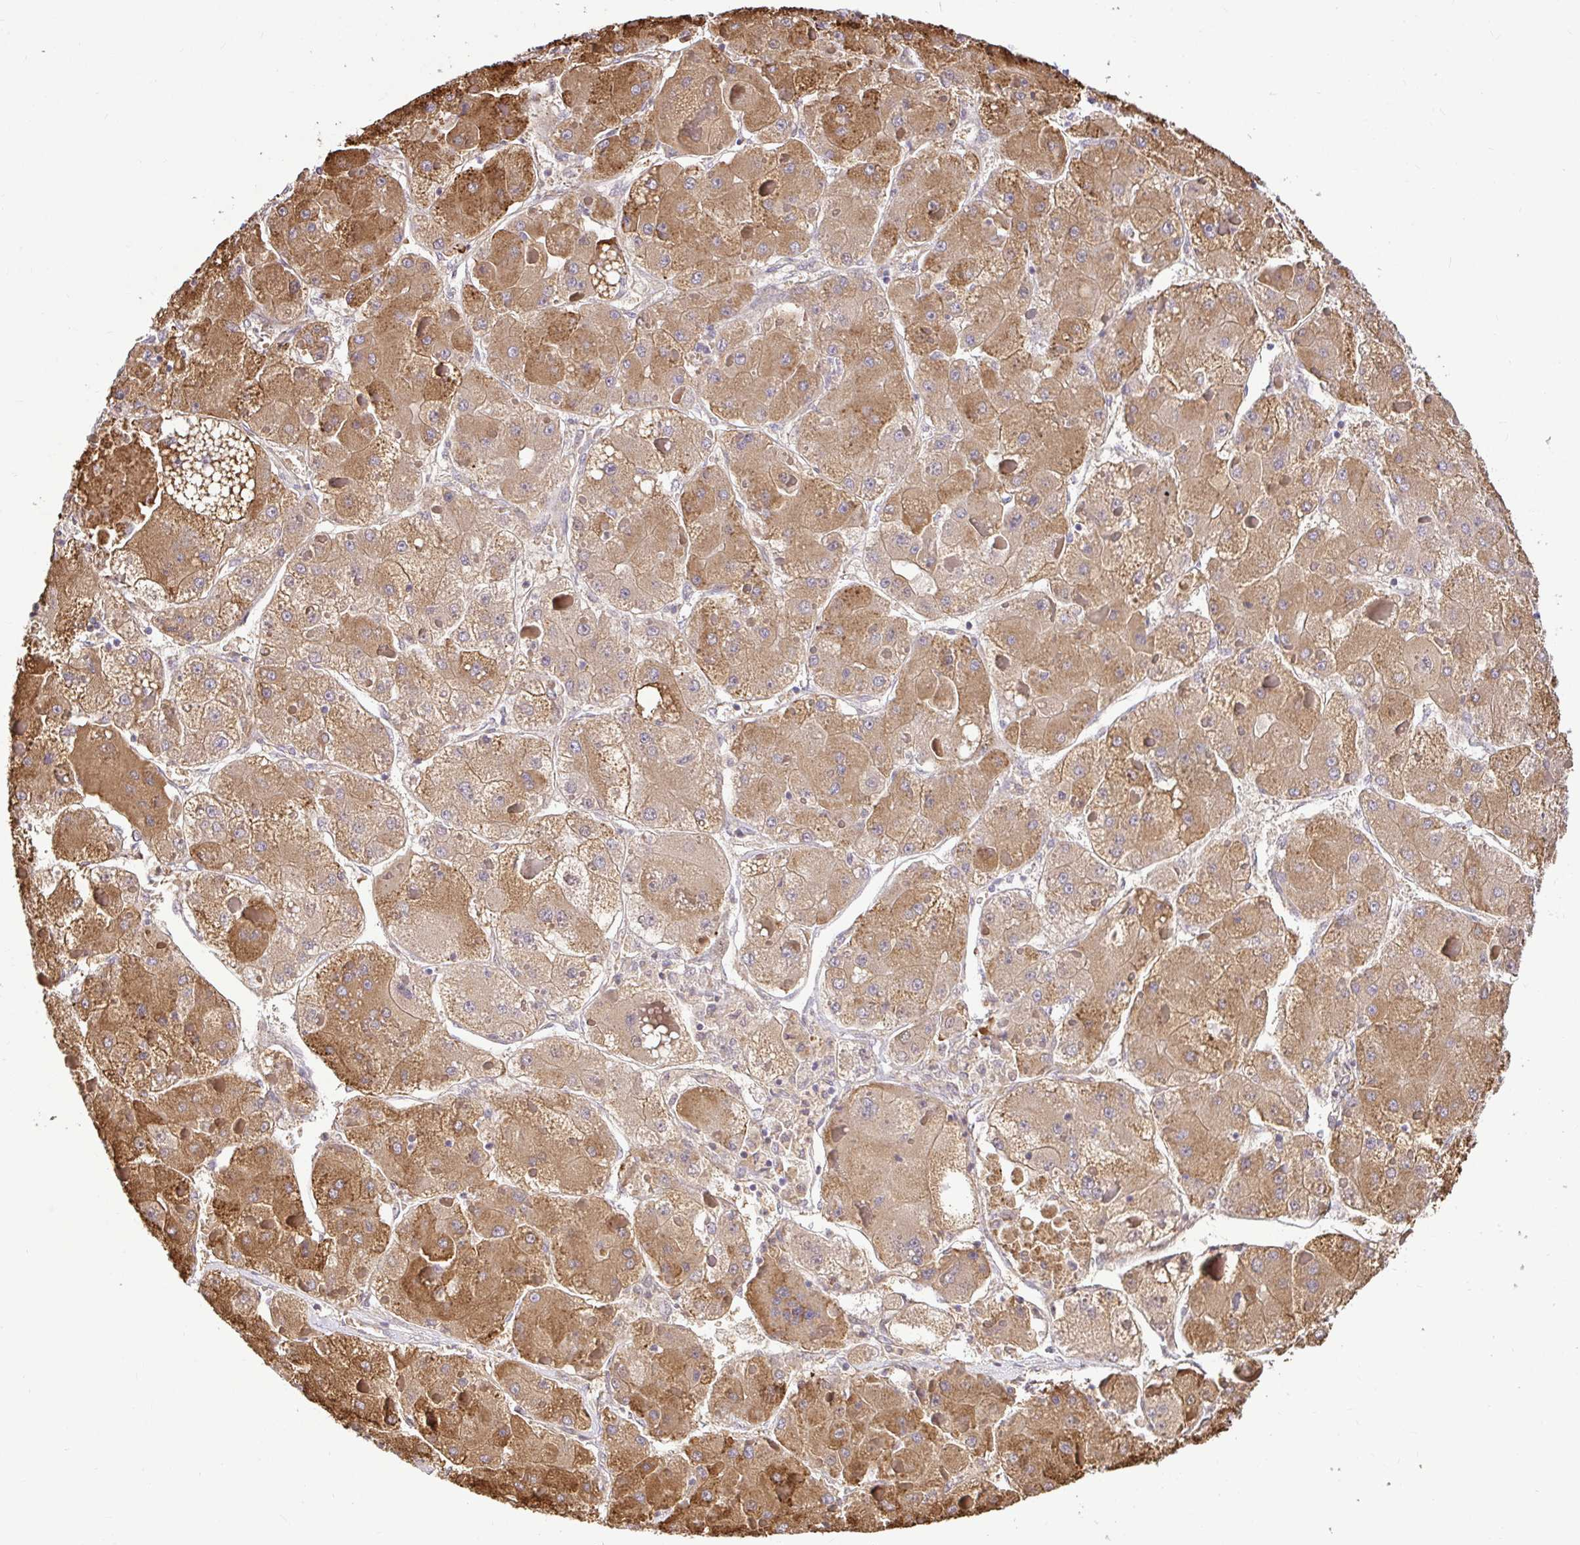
{"staining": {"intensity": "moderate", "quantity": ">75%", "location": "cytoplasmic/membranous"}, "tissue": "liver cancer", "cell_type": "Tumor cells", "image_type": "cancer", "snomed": [{"axis": "morphology", "description": "Carcinoma, Hepatocellular, NOS"}, {"axis": "topography", "description": "Liver"}], "caption": "Immunohistochemical staining of human hepatocellular carcinoma (liver) reveals moderate cytoplasmic/membranous protein expression in about >75% of tumor cells. Nuclei are stained in blue.", "gene": "TRIM55", "patient": {"sex": "female", "age": 73}}